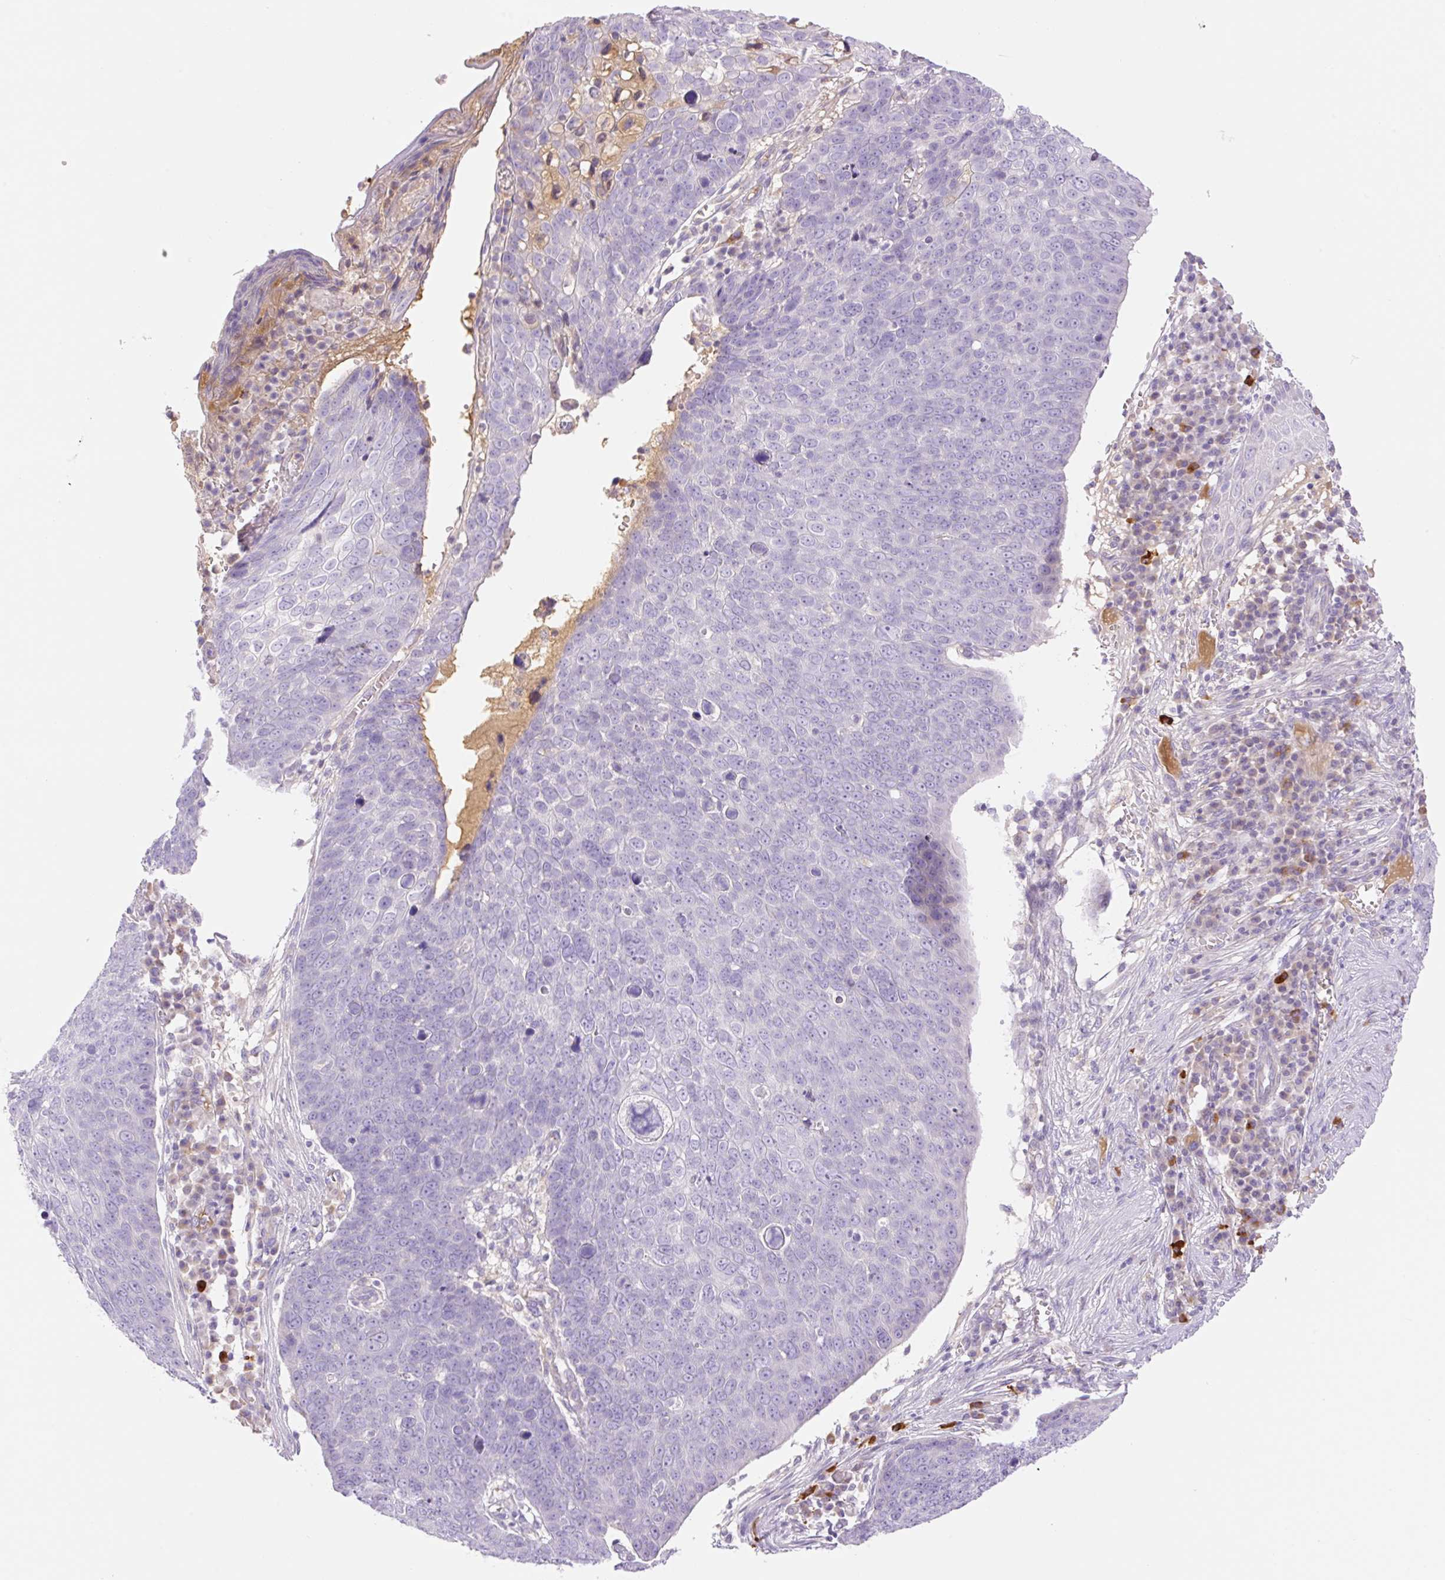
{"staining": {"intensity": "negative", "quantity": "none", "location": "none"}, "tissue": "skin cancer", "cell_type": "Tumor cells", "image_type": "cancer", "snomed": [{"axis": "morphology", "description": "Squamous cell carcinoma, NOS"}, {"axis": "topography", "description": "Skin"}], "caption": "A high-resolution image shows immunohistochemistry (IHC) staining of skin cancer (squamous cell carcinoma), which shows no significant staining in tumor cells.", "gene": "DENND5A", "patient": {"sex": "male", "age": 71}}